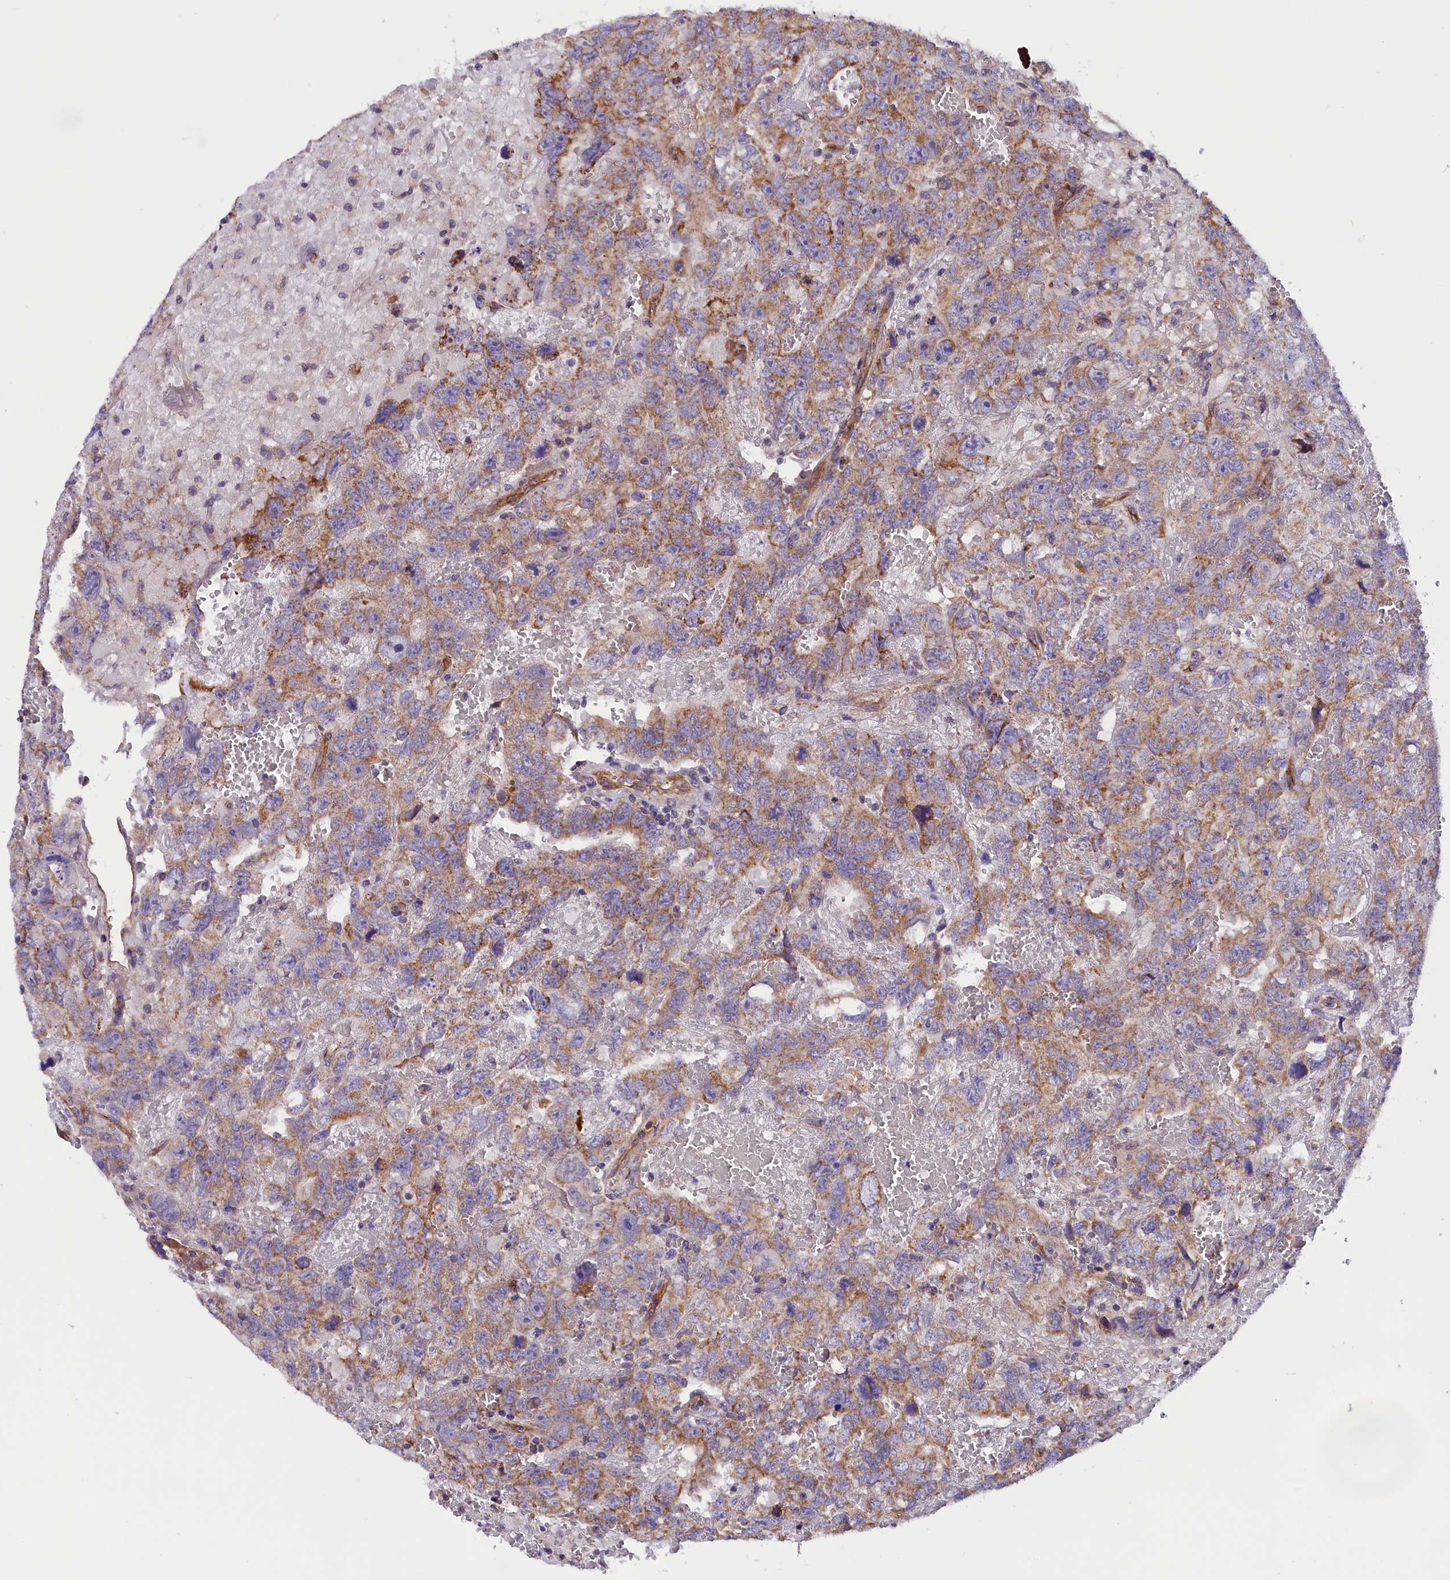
{"staining": {"intensity": "moderate", "quantity": ">75%", "location": "cytoplasmic/membranous"}, "tissue": "testis cancer", "cell_type": "Tumor cells", "image_type": "cancer", "snomed": [{"axis": "morphology", "description": "Carcinoma, Embryonal, NOS"}, {"axis": "topography", "description": "Testis"}], "caption": "Moderate cytoplasmic/membranous staining is present in about >75% of tumor cells in testis cancer (embryonal carcinoma).", "gene": "DNAJB9", "patient": {"sex": "male", "age": 45}}